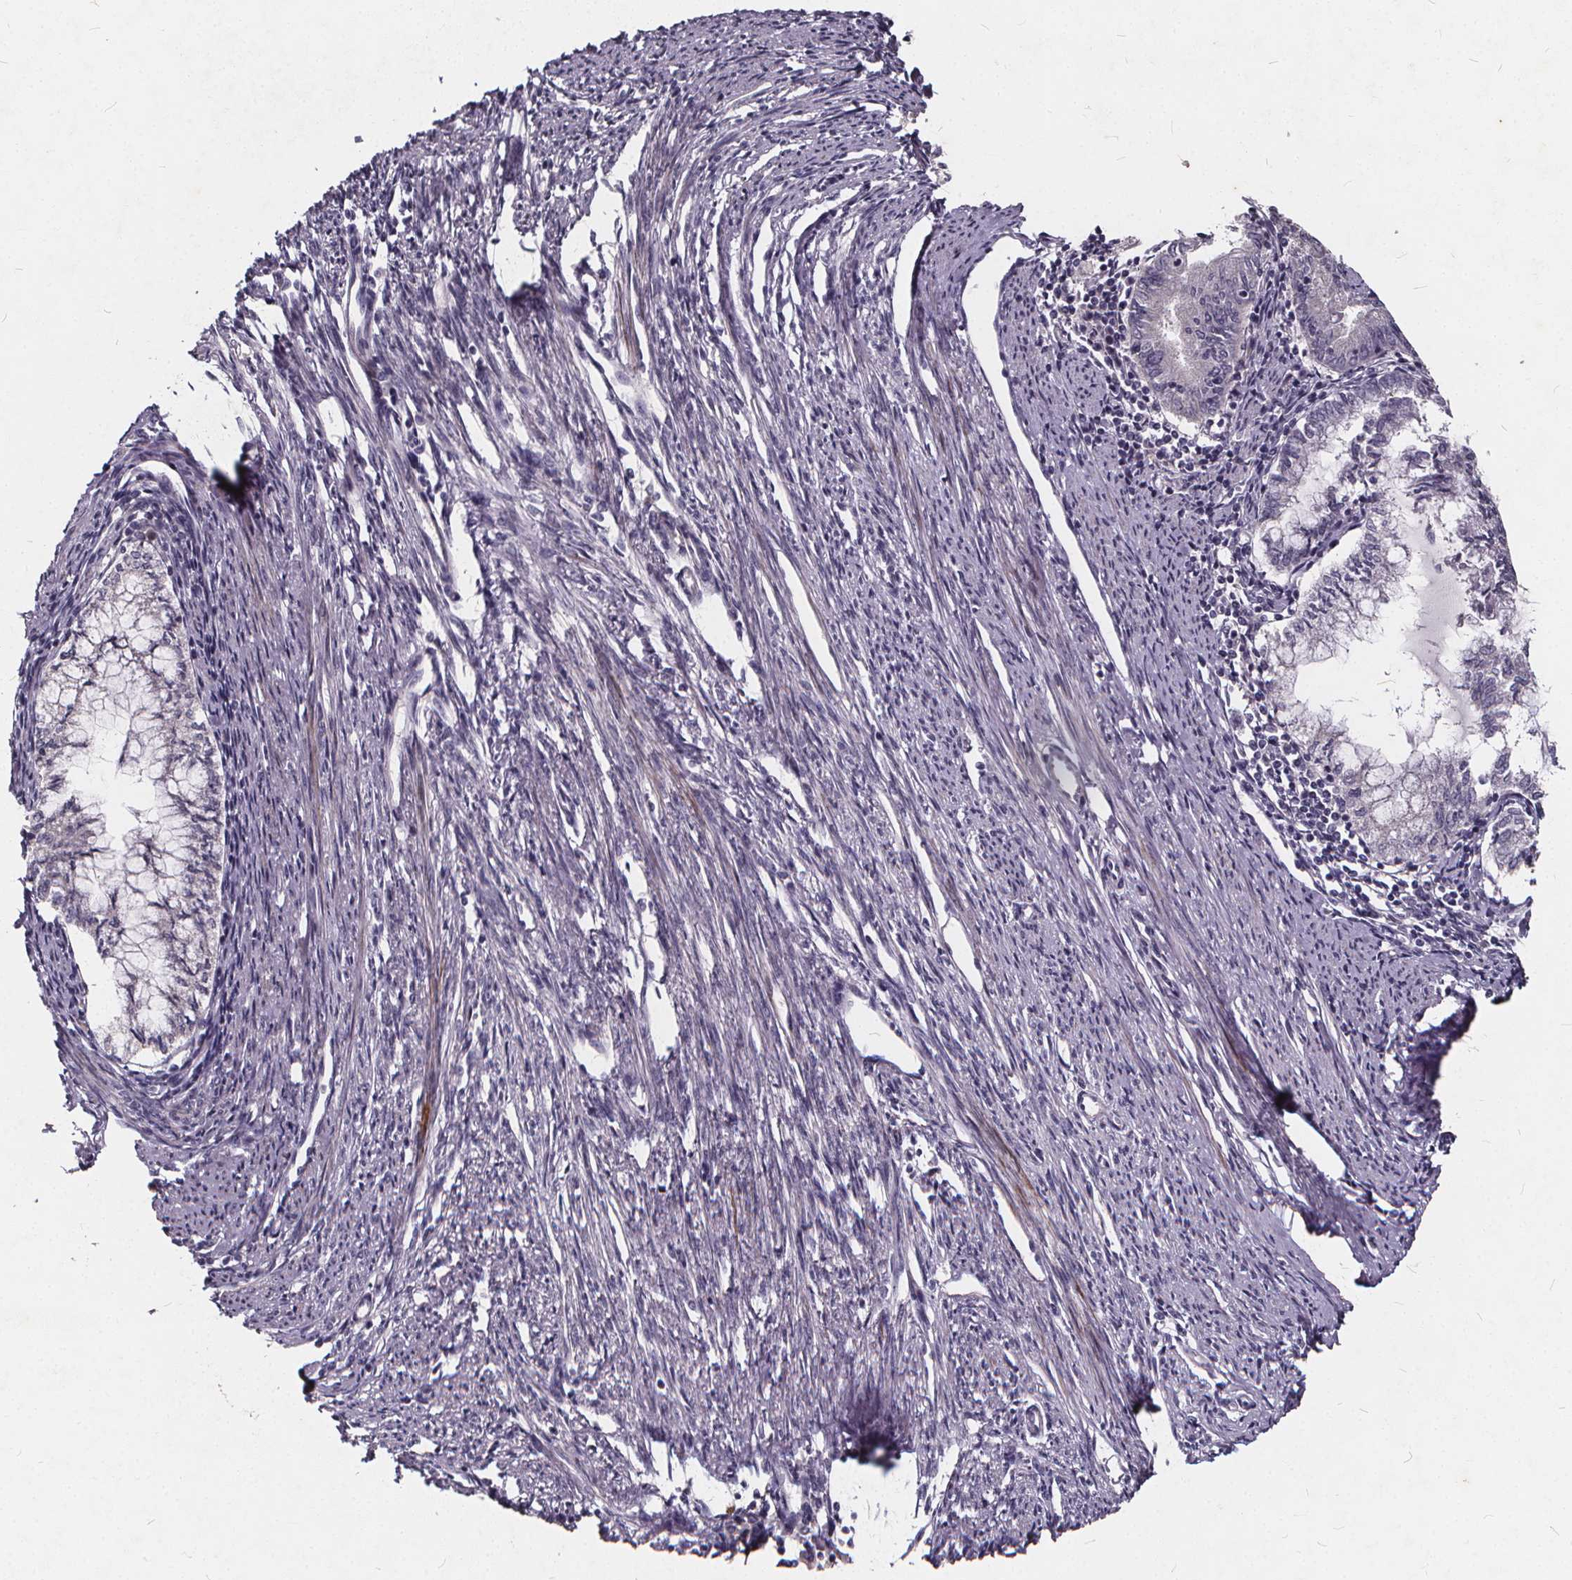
{"staining": {"intensity": "negative", "quantity": "none", "location": "none"}, "tissue": "endometrial cancer", "cell_type": "Tumor cells", "image_type": "cancer", "snomed": [{"axis": "morphology", "description": "Adenocarcinoma, NOS"}, {"axis": "topography", "description": "Endometrium"}], "caption": "Immunohistochemistry (IHC) image of neoplastic tissue: endometrial cancer stained with DAB (3,3'-diaminobenzidine) demonstrates no significant protein expression in tumor cells.", "gene": "TSPAN14", "patient": {"sex": "female", "age": 79}}